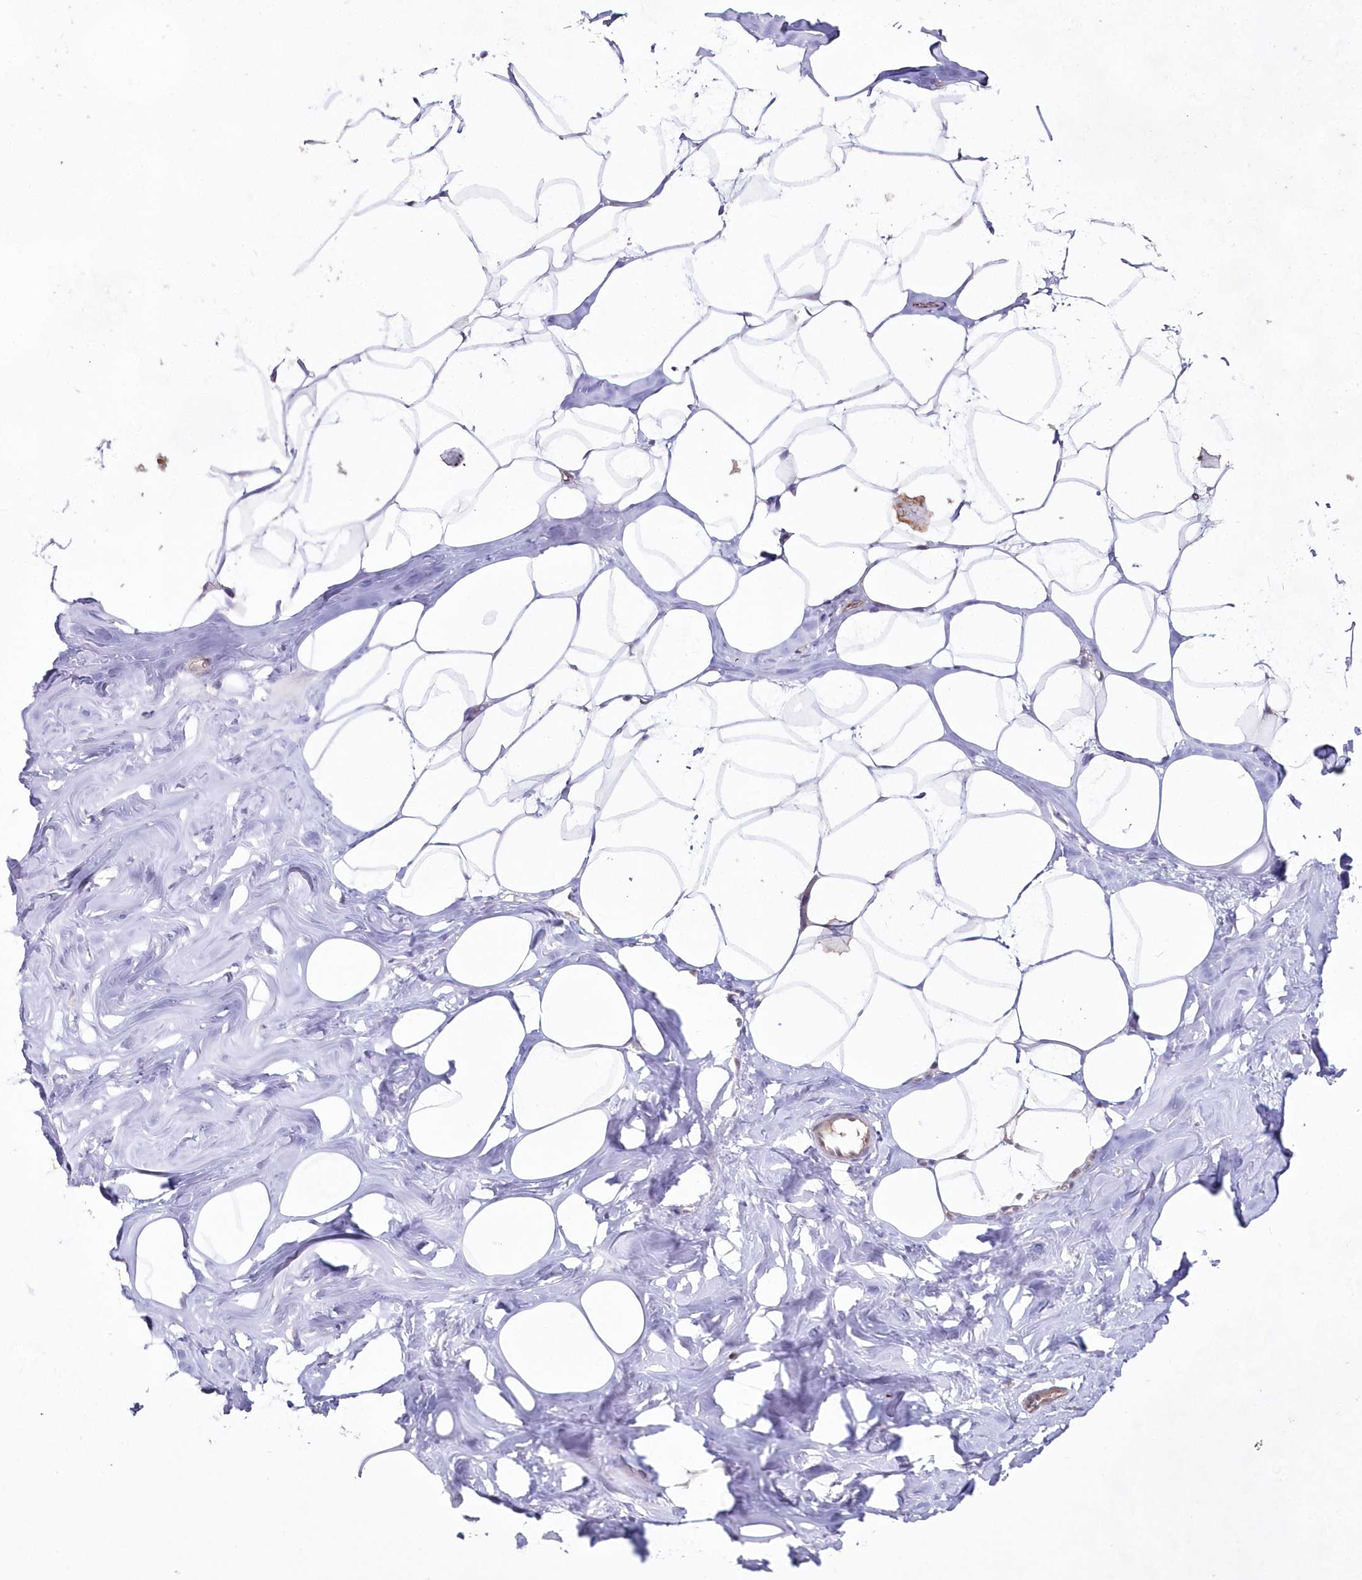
{"staining": {"intensity": "weak", "quantity": "25%-75%", "location": "cytoplasmic/membranous"}, "tissue": "adipose tissue", "cell_type": "Adipocytes", "image_type": "normal", "snomed": [{"axis": "morphology", "description": "Normal tissue, NOS"}, {"axis": "morphology", "description": "Fibrosis, NOS"}, {"axis": "topography", "description": "Breast"}, {"axis": "topography", "description": "Adipose tissue"}], "caption": "Weak cytoplasmic/membranous staining for a protein is appreciated in approximately 25%-75% of adipocytes of benign adipose tissue using immunohistochemistry (IHC).", "gene": "IMPA1", "patient": {"sex": "female", "age": 39}}